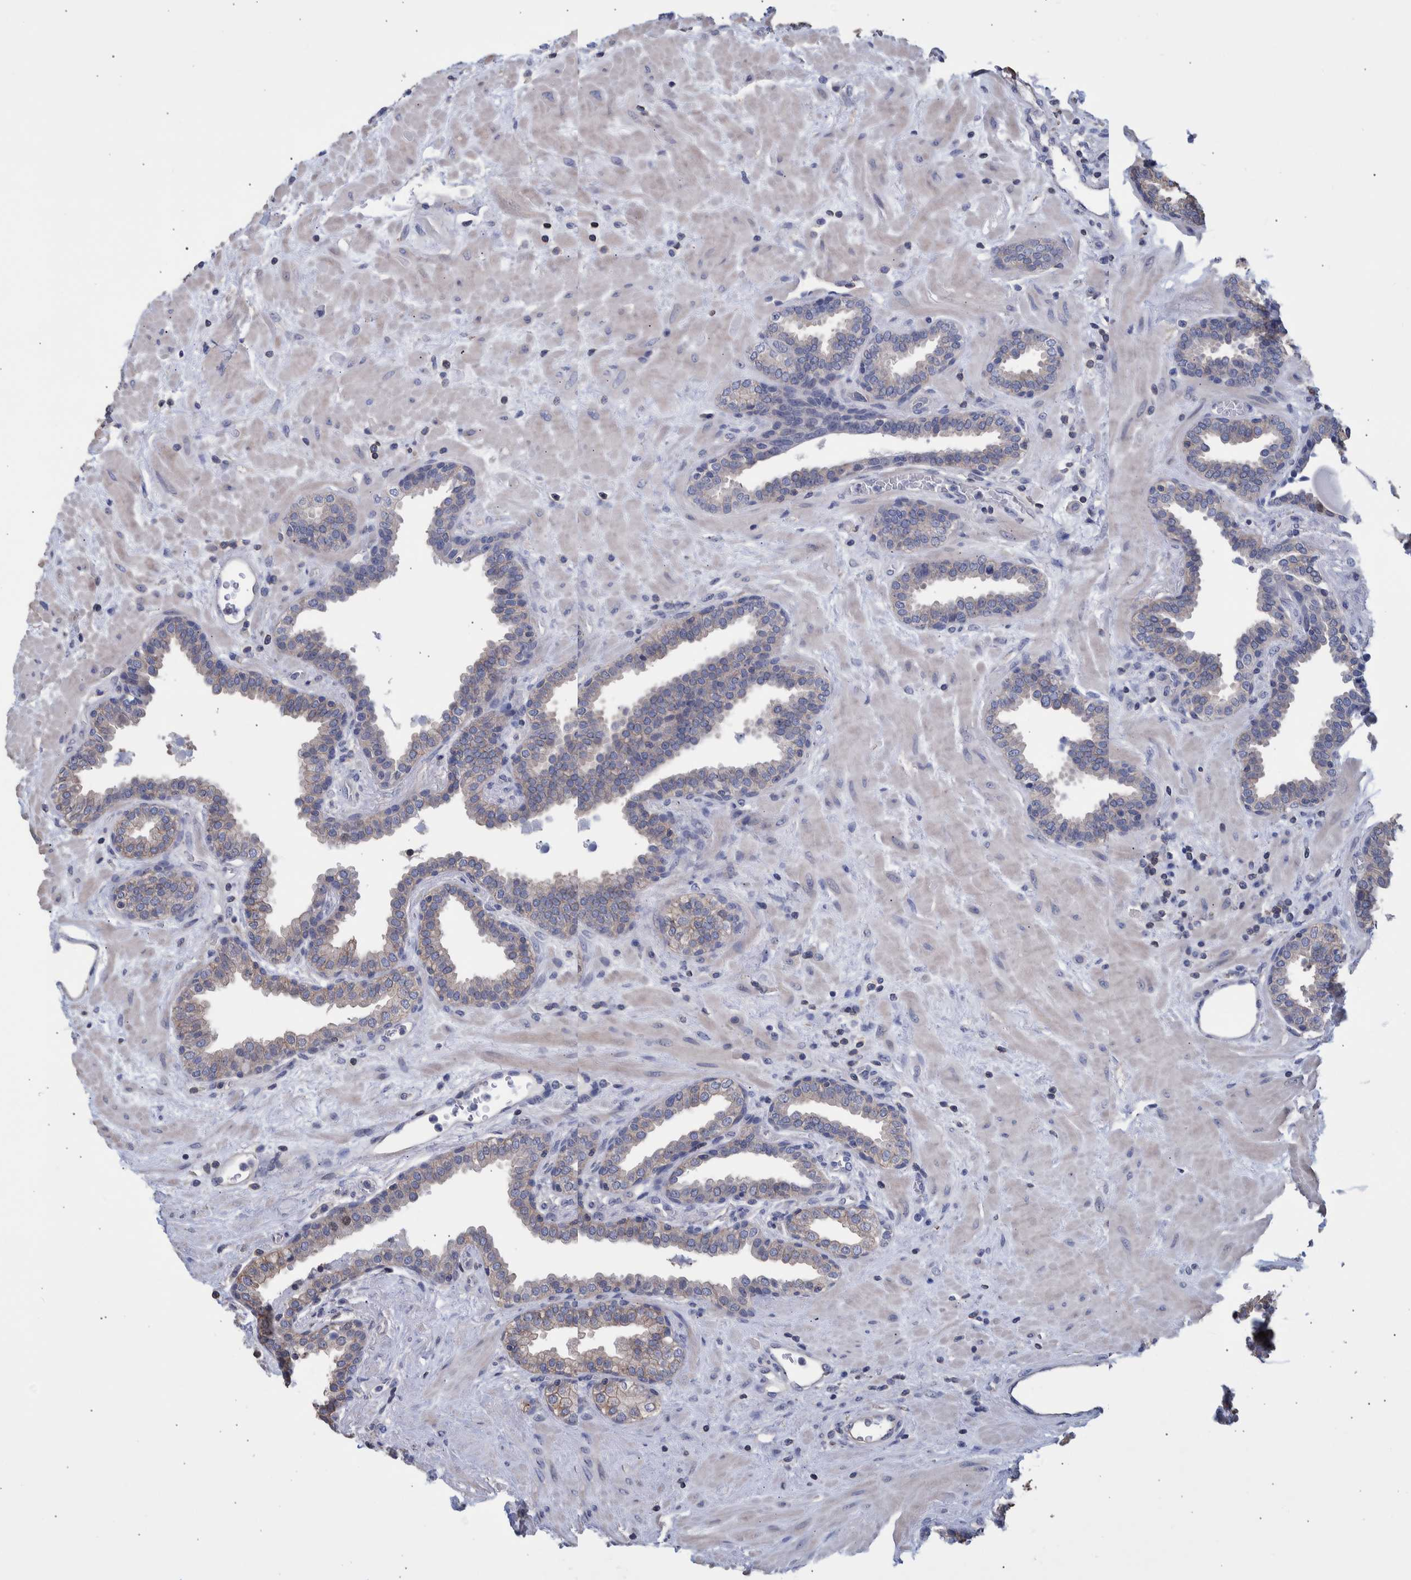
{"staining": {"intensity": "weak", "quantity": "<25%", "location": "cytoplasmic/membranous"}, "tissue": "prostate", "cell_type": "Glandular cells", "image_type": "normal", "snomed": [{"axis": "morphology", "description": "Normal tissue, NOS"}, {"axis": "topography", "description": "Prostate"}], "caption": "DAB (3,3'-diaminobenzidine) immunohistochemical staining of benign prostate displays no significant positivity in glandular cells. (Immunohistochemistry (ihc), brightfield microscopy, high magnification).", "gene": "PPP3CC", "patient": {"sex": "male", "age": 51}}